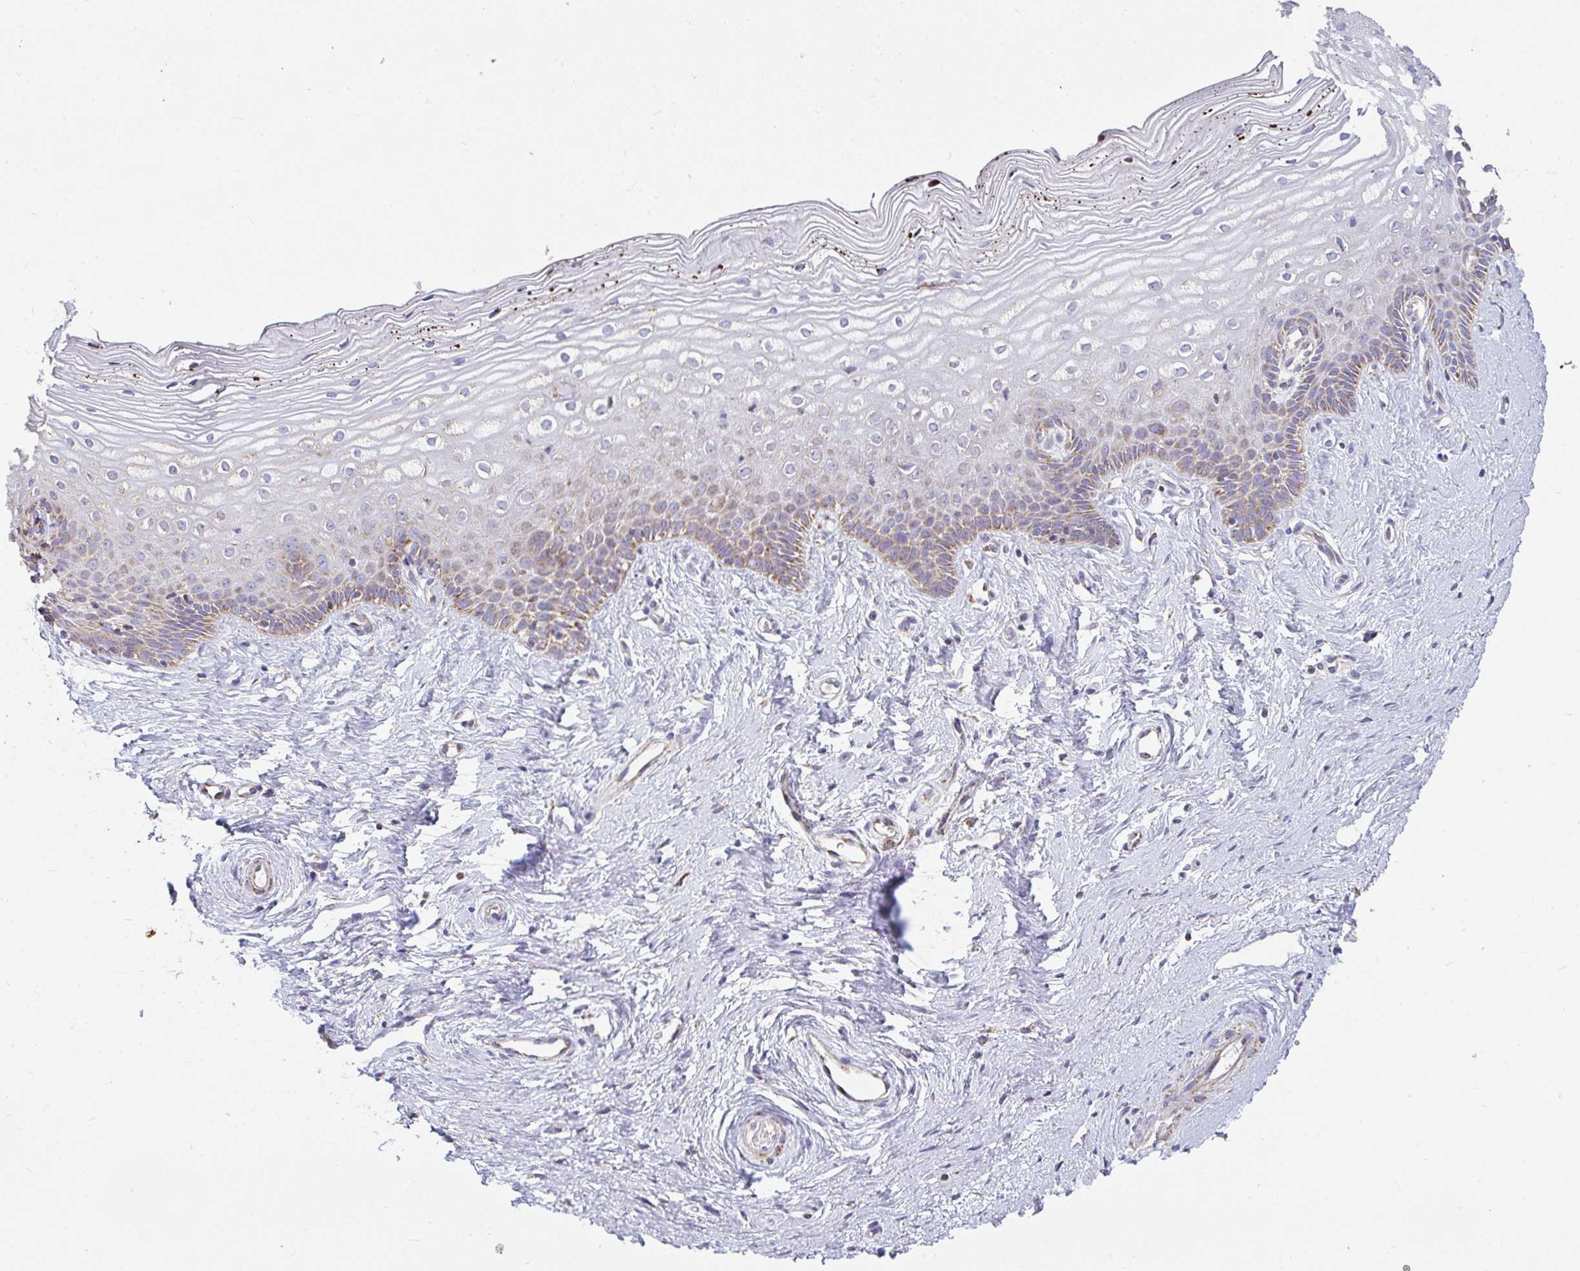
{"staining": {"intensity": "moderate", "quantity": ">75%", "location": "cytoplasmic/membranous"}, "tissue": "cervix", "cell_type": "Glandular cells", "image_type": "normal", "snomed": [{"axis": "morphology", "description": "Normal tissue, NOS"}, {"axis": "topography", "description": "Cervix"}], "caption": "Immunohistochemical staining of unremarkable human cervix demonstrates moderate cytoplasmic/membranous protein expression in approximately >75% of glandular cells.", "gene": "FAHD1", "patient": {"sex": "female", "age": 40}}